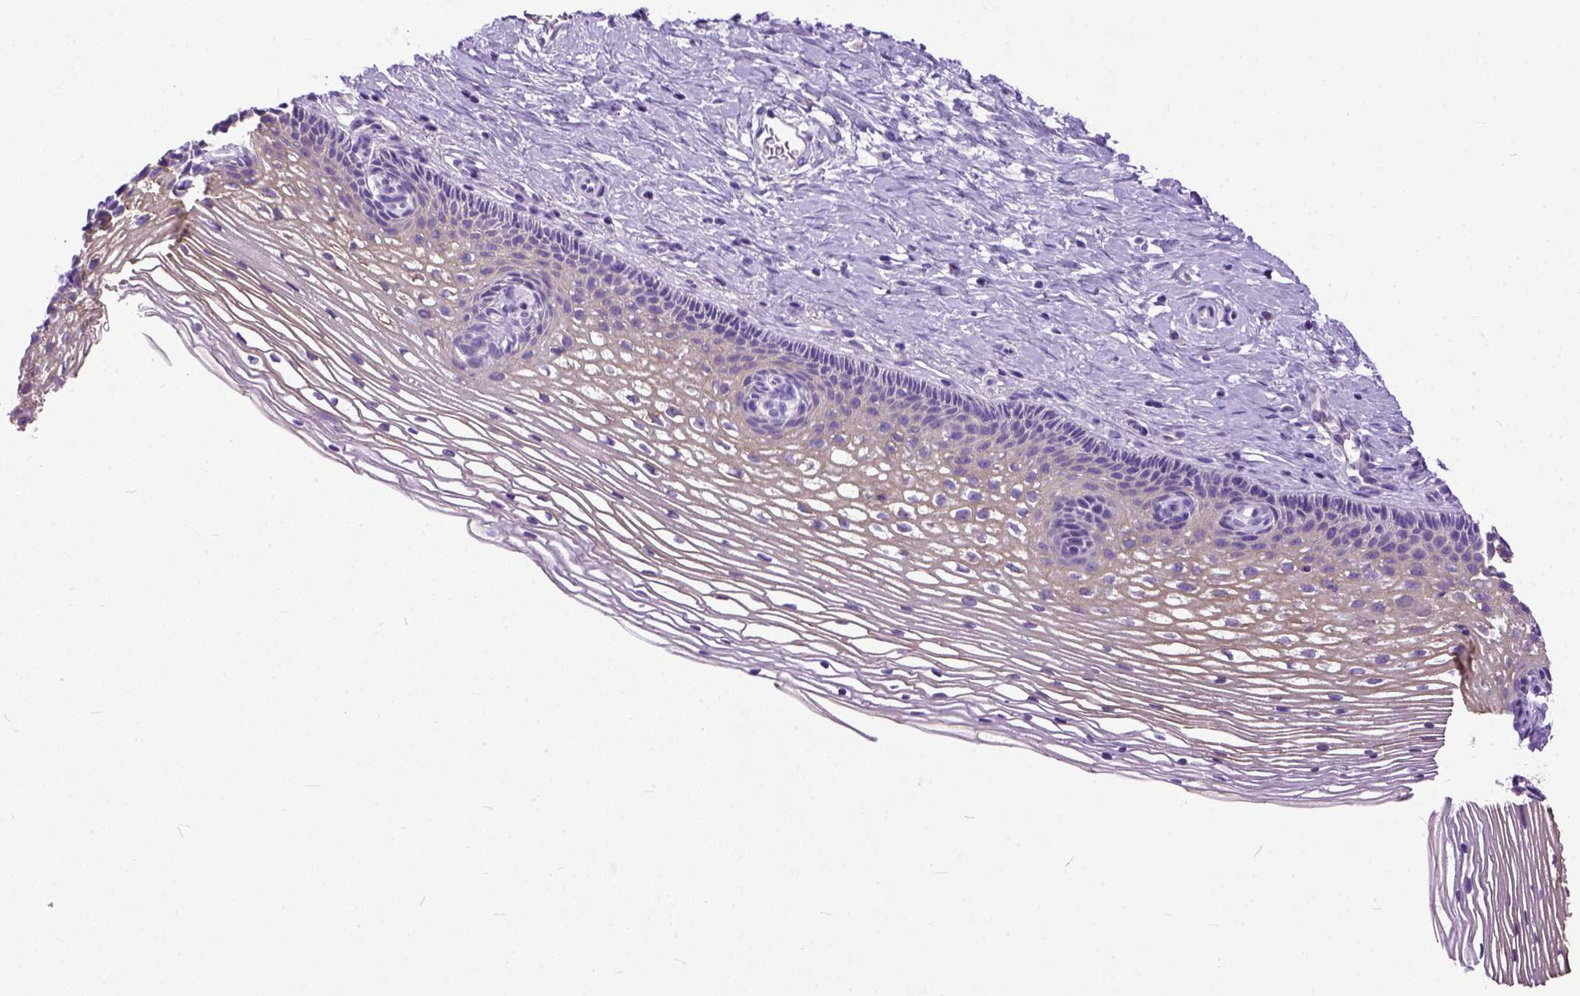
{"staining": {"intensity": "negative", "quantity": "none", "location": "none"}, "tissue": "cervix", "cell_type": "Glandular cells", "image_type": "normal", "snomed": [{"axis": "morphology", "description": "Normal tissue, NOS"}, {"axis": "topography", "description": "Cervix"}], "caption": "High power microscopy micrograph of an immunohistochemistry (IHC) histopathology image of normal cervix, revealing no significant staining in glandular cells. (Stains: DAB (3,3'-diaminobenzidine) immunohistochemistry with hematoxylin counter stain, Microscopy: brightfield microscopy at high magnification).", "gene": "PPL", "patient": {"sex": "female", "age": 34}}